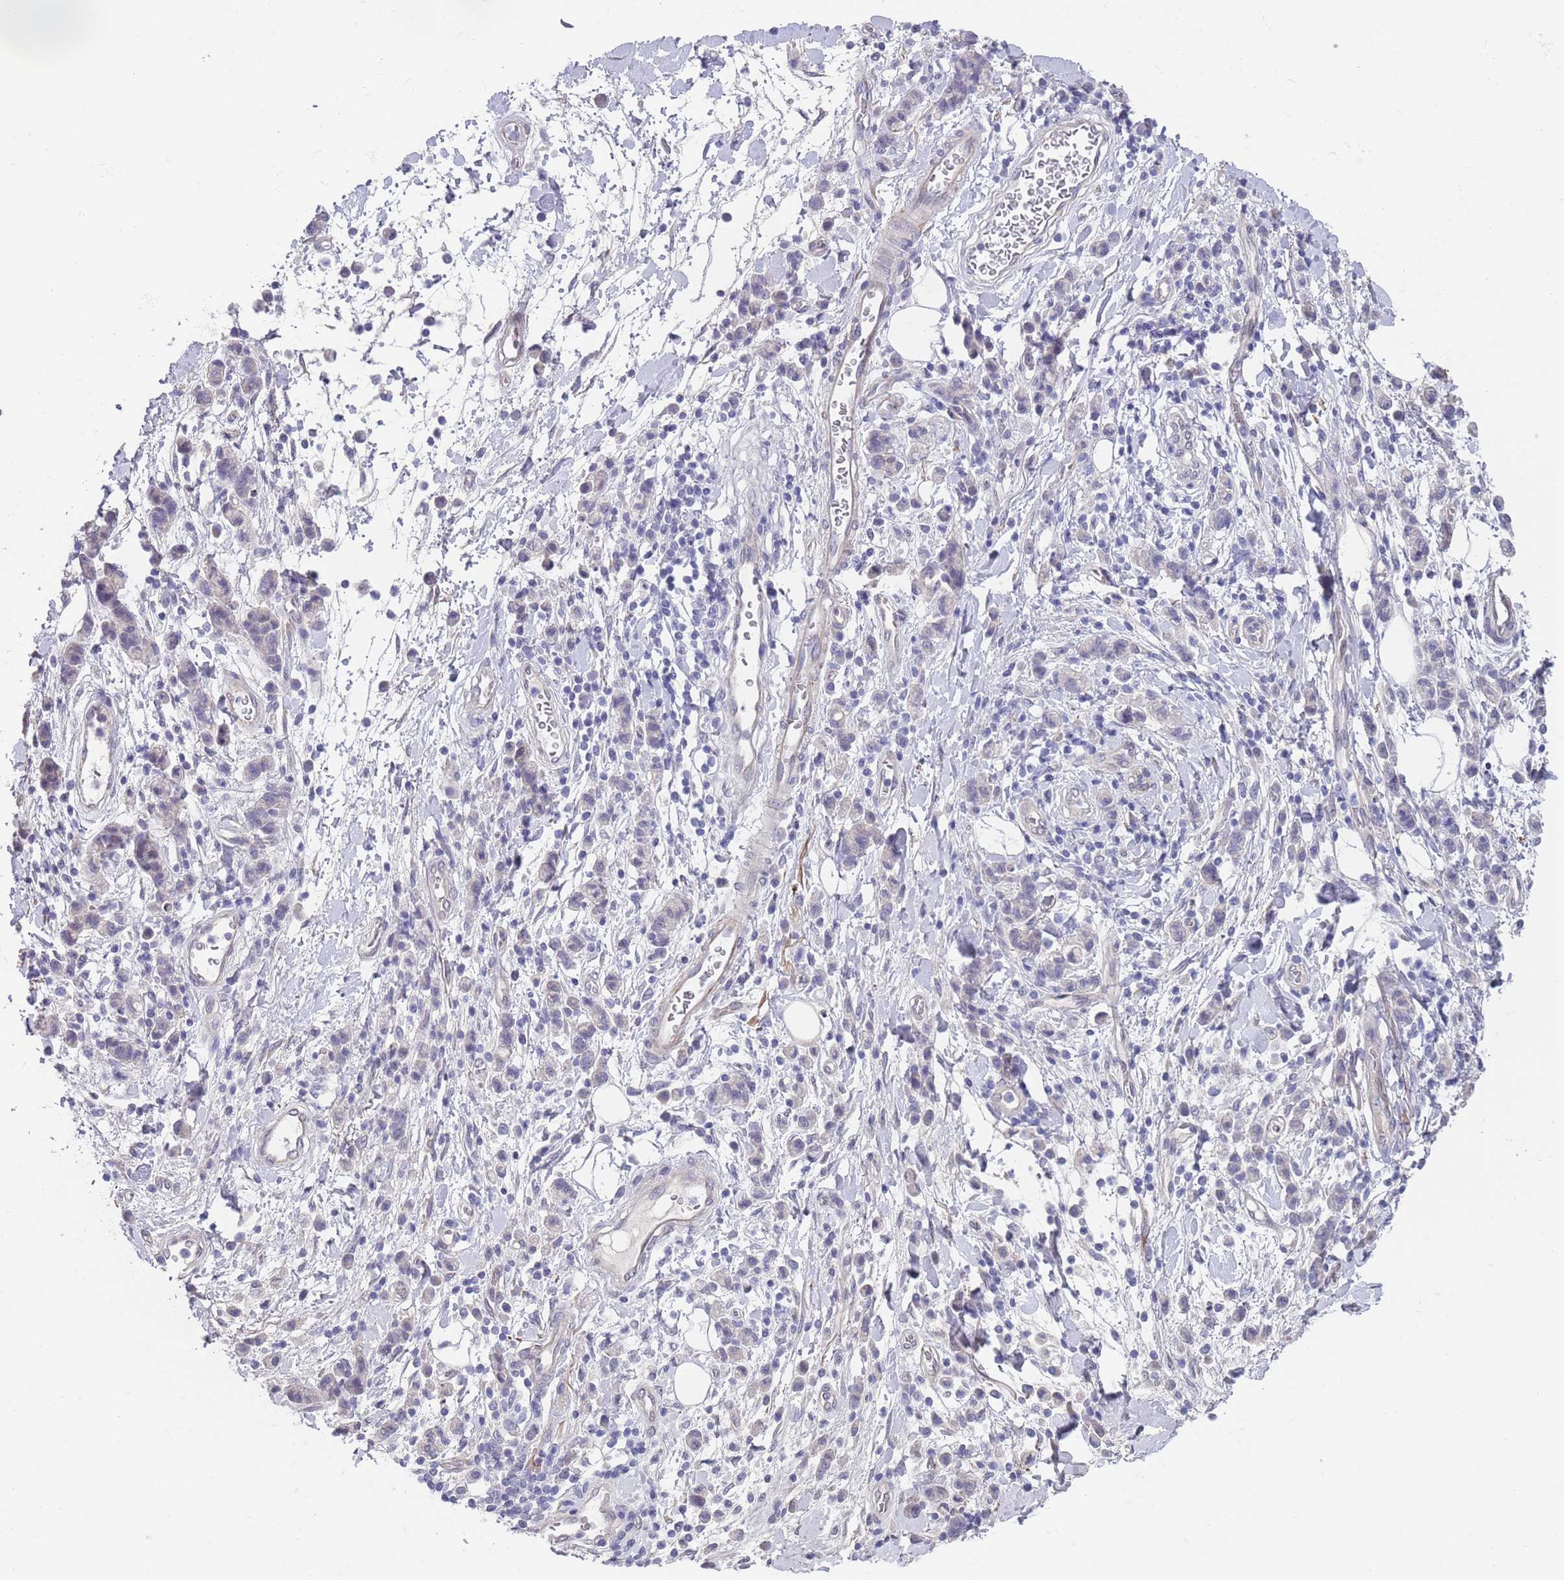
{"staining": {"intensity": "negative", "quantity": "none", "location": "none"}, "tissue": "stomach cancer", "cell_type": "Tumor cells", "image_type": "cancer", "snomed": [{"axis": "morphology", "description": "Adenocarcinoma, NOS"}, {"axis": "topography", "description": "Stomach"}], "caption": "High magnification brightfield microscopy of stomach cancer stained with DAB (brown) and counterstained with hematoxylin (blue): tumor cells show no significant positivity.", "gene": "RNF169", "patient": {"sex": "male", "age": 77}}